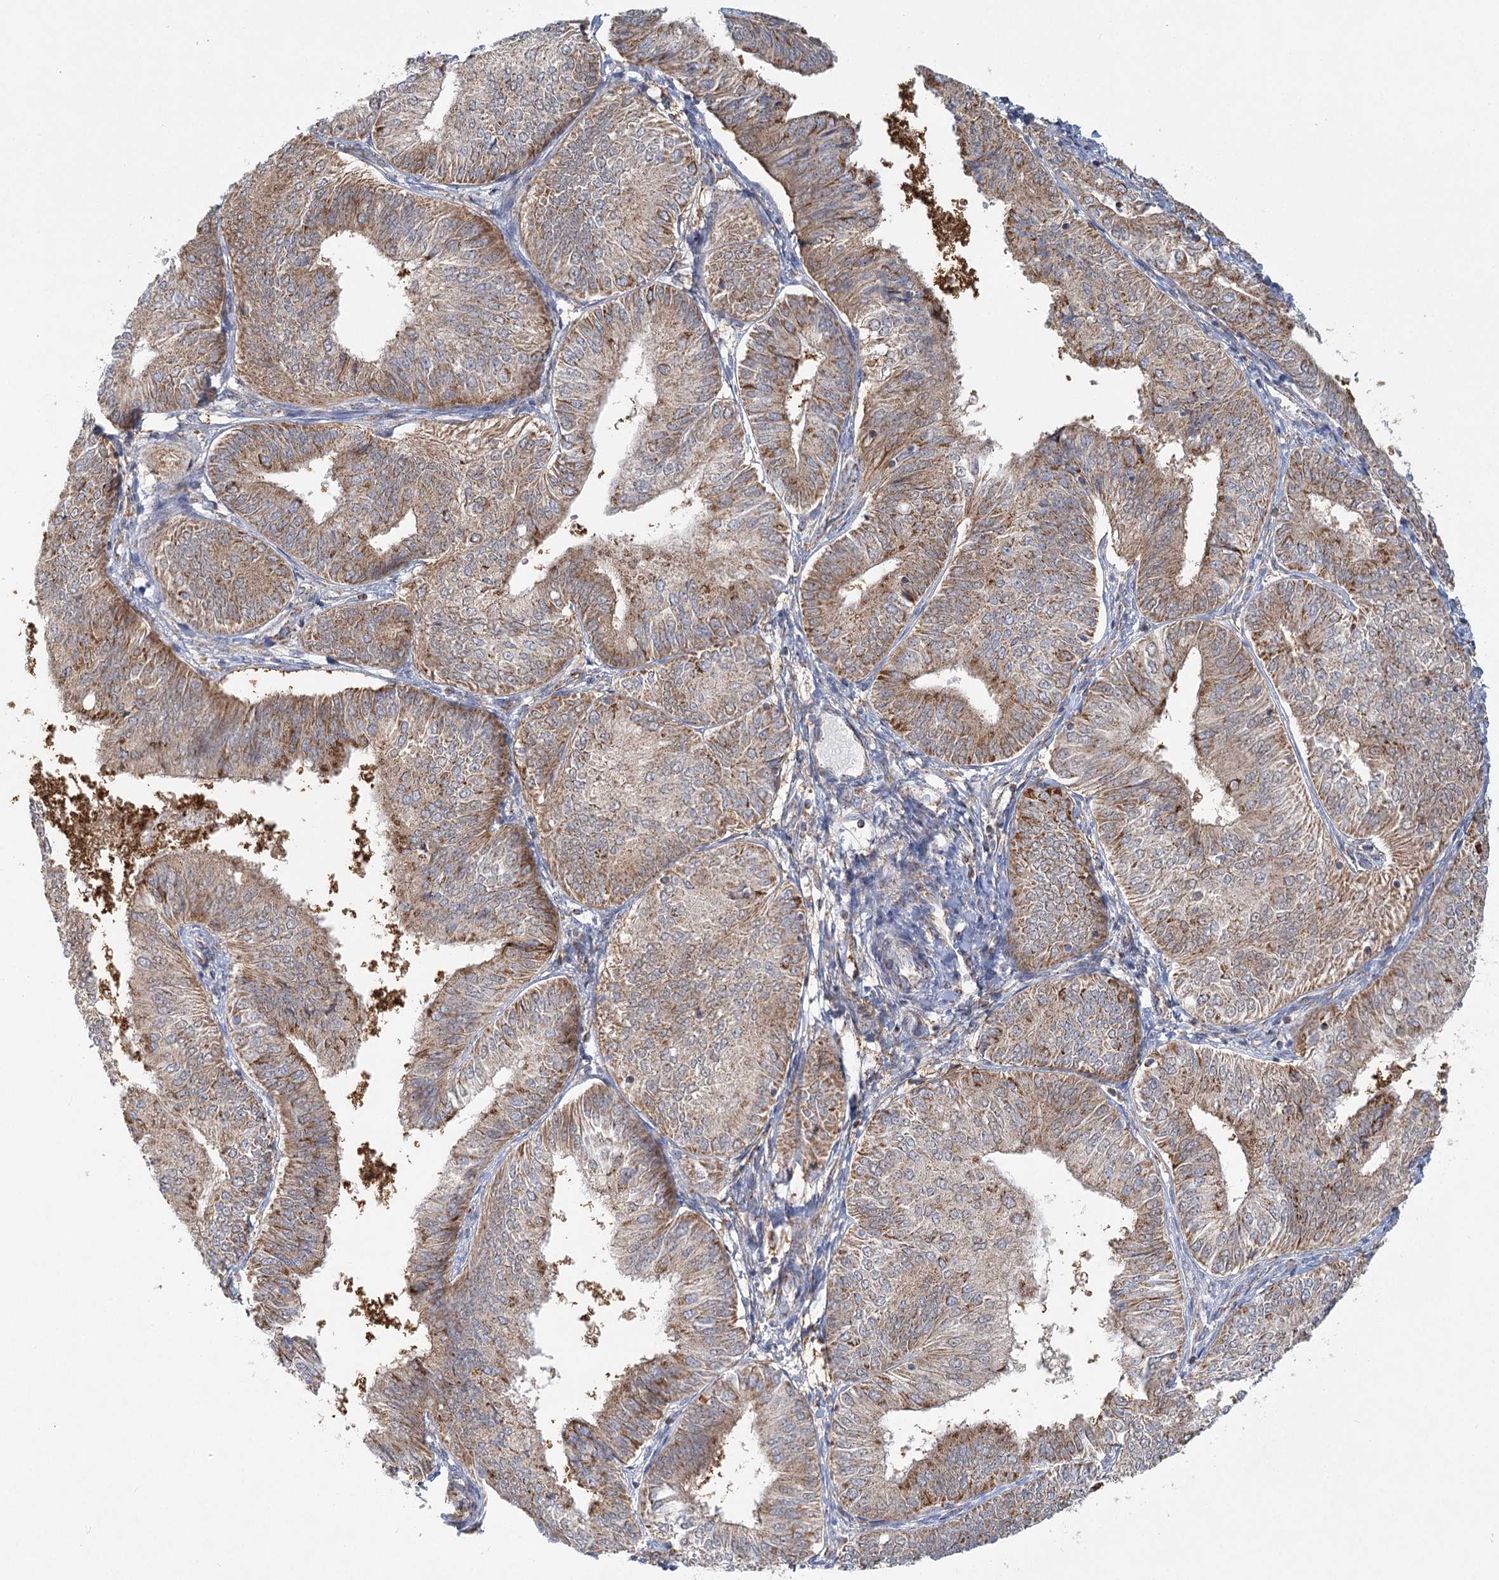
{"staining": {"intensity": "moderate", "quantity": ">75%", "location": "cytoplasmic/membranous"}, "tissue": "endometrial cancer", "cell_type": "Tumor cells", "image_type": "cancer", "snomed": [{"axis": "morphology", "description": "Adenocarcinoma, NOS"}, {"axis": "topography", "description": "Endometrium"}], "caption": "There is medium levels of moderate cytoplasmic/membranous staining in tumor cells of endometrial cancer, as demonstrated by immunohistochemical staining (brown color).", "gene": "TAS1R1", "patient": {"sex": "female", "age": 58}}